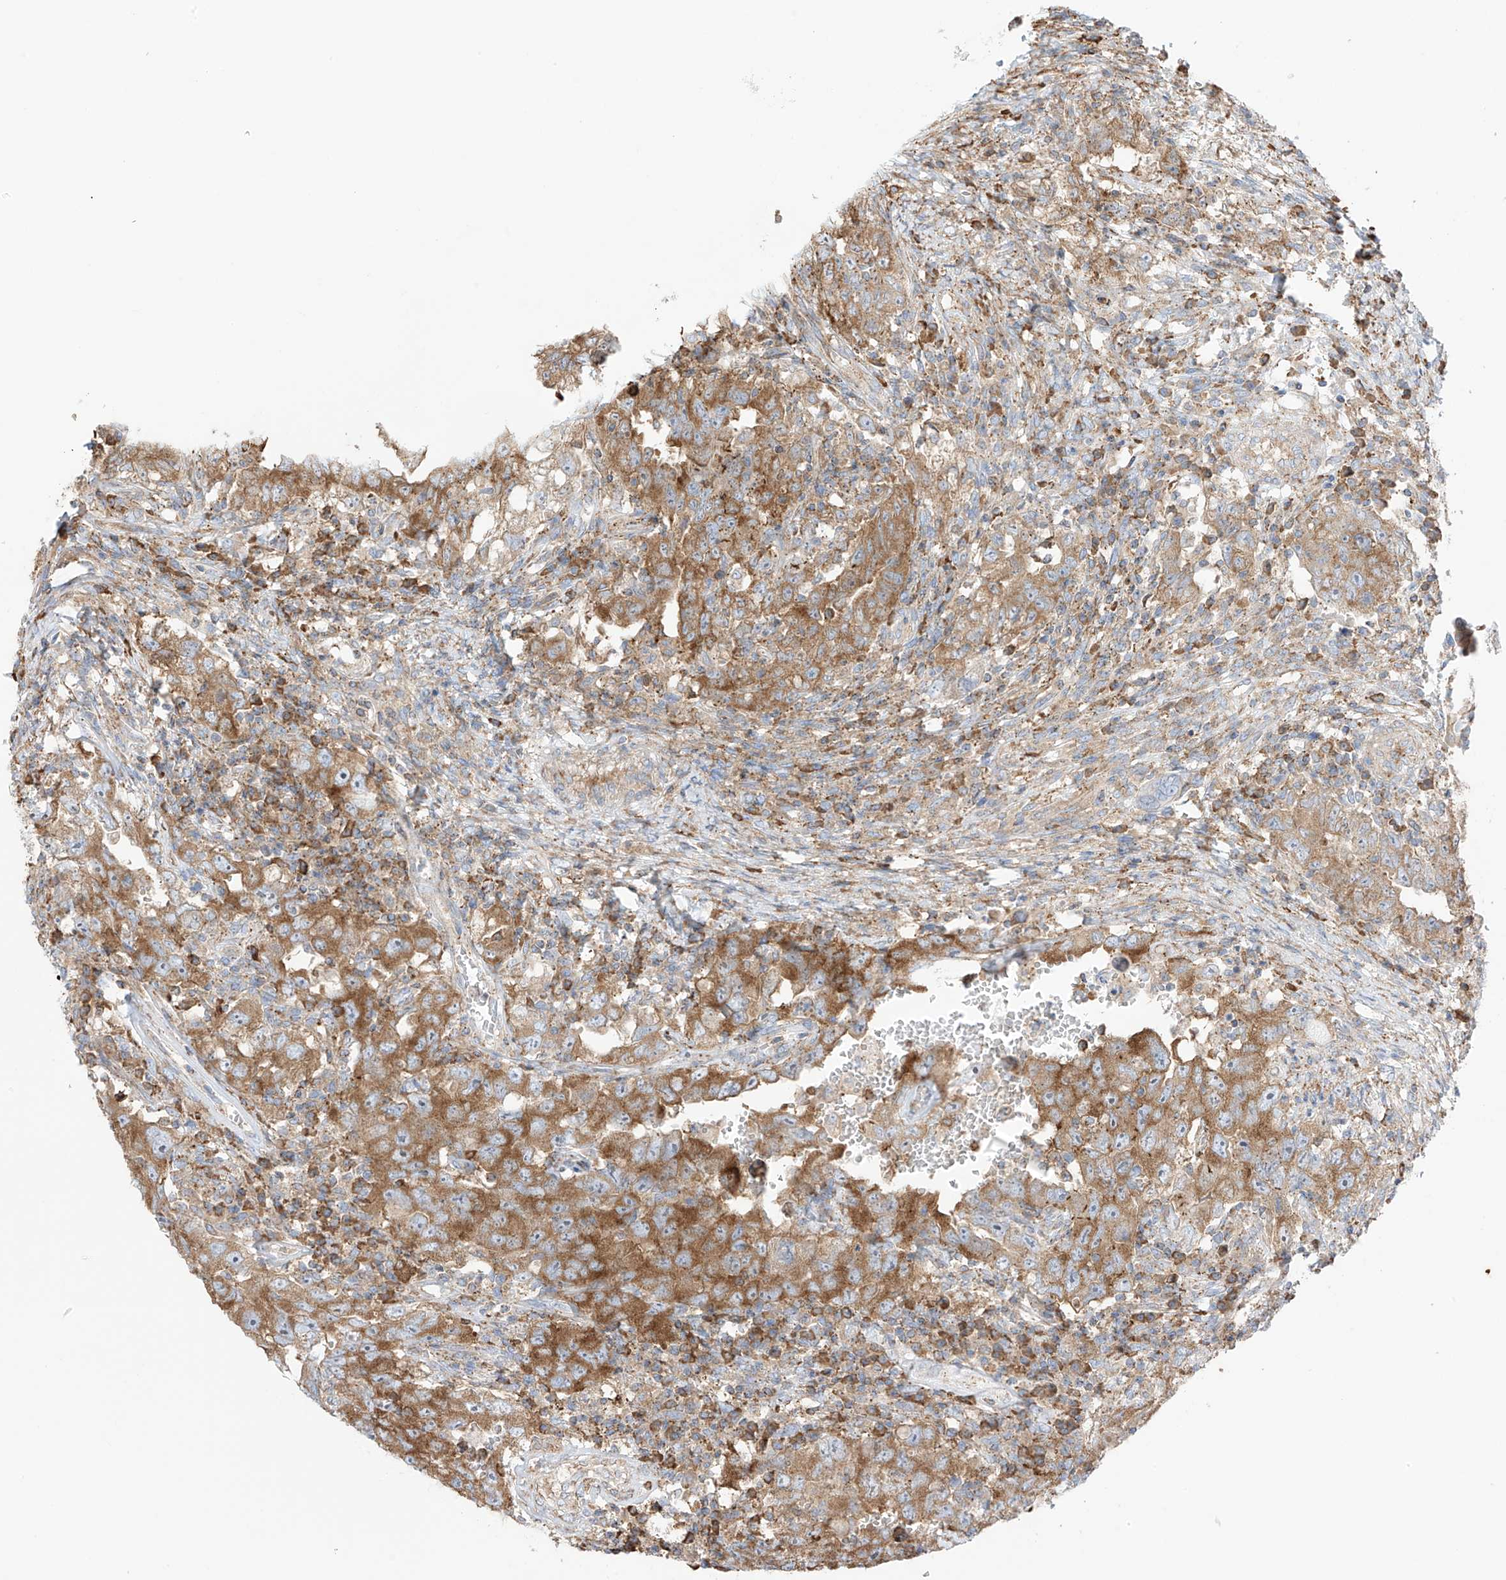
{"staining": {"intensity": "strong", "quantity": ">75%", "location": "cytoplasmic/membranous"}, "tissue": "testis cancer", "cell_type": "Tumor cells", "image_type": "cancer", "snomed": [{"axis": "morphology", "description": "Carcinoma, Embryonal, NOS"}, {"axis": "topography", "description": "Testis"}], "caption": "Immunohistochemical staining of testis cancer displays high levels of strong cytoplasmic/membranous positivity in about >75% of tumor cells. Nuclei are stained in blue.", "gene": "XKR3", "patient": {"sex": "male", "age": 26}}